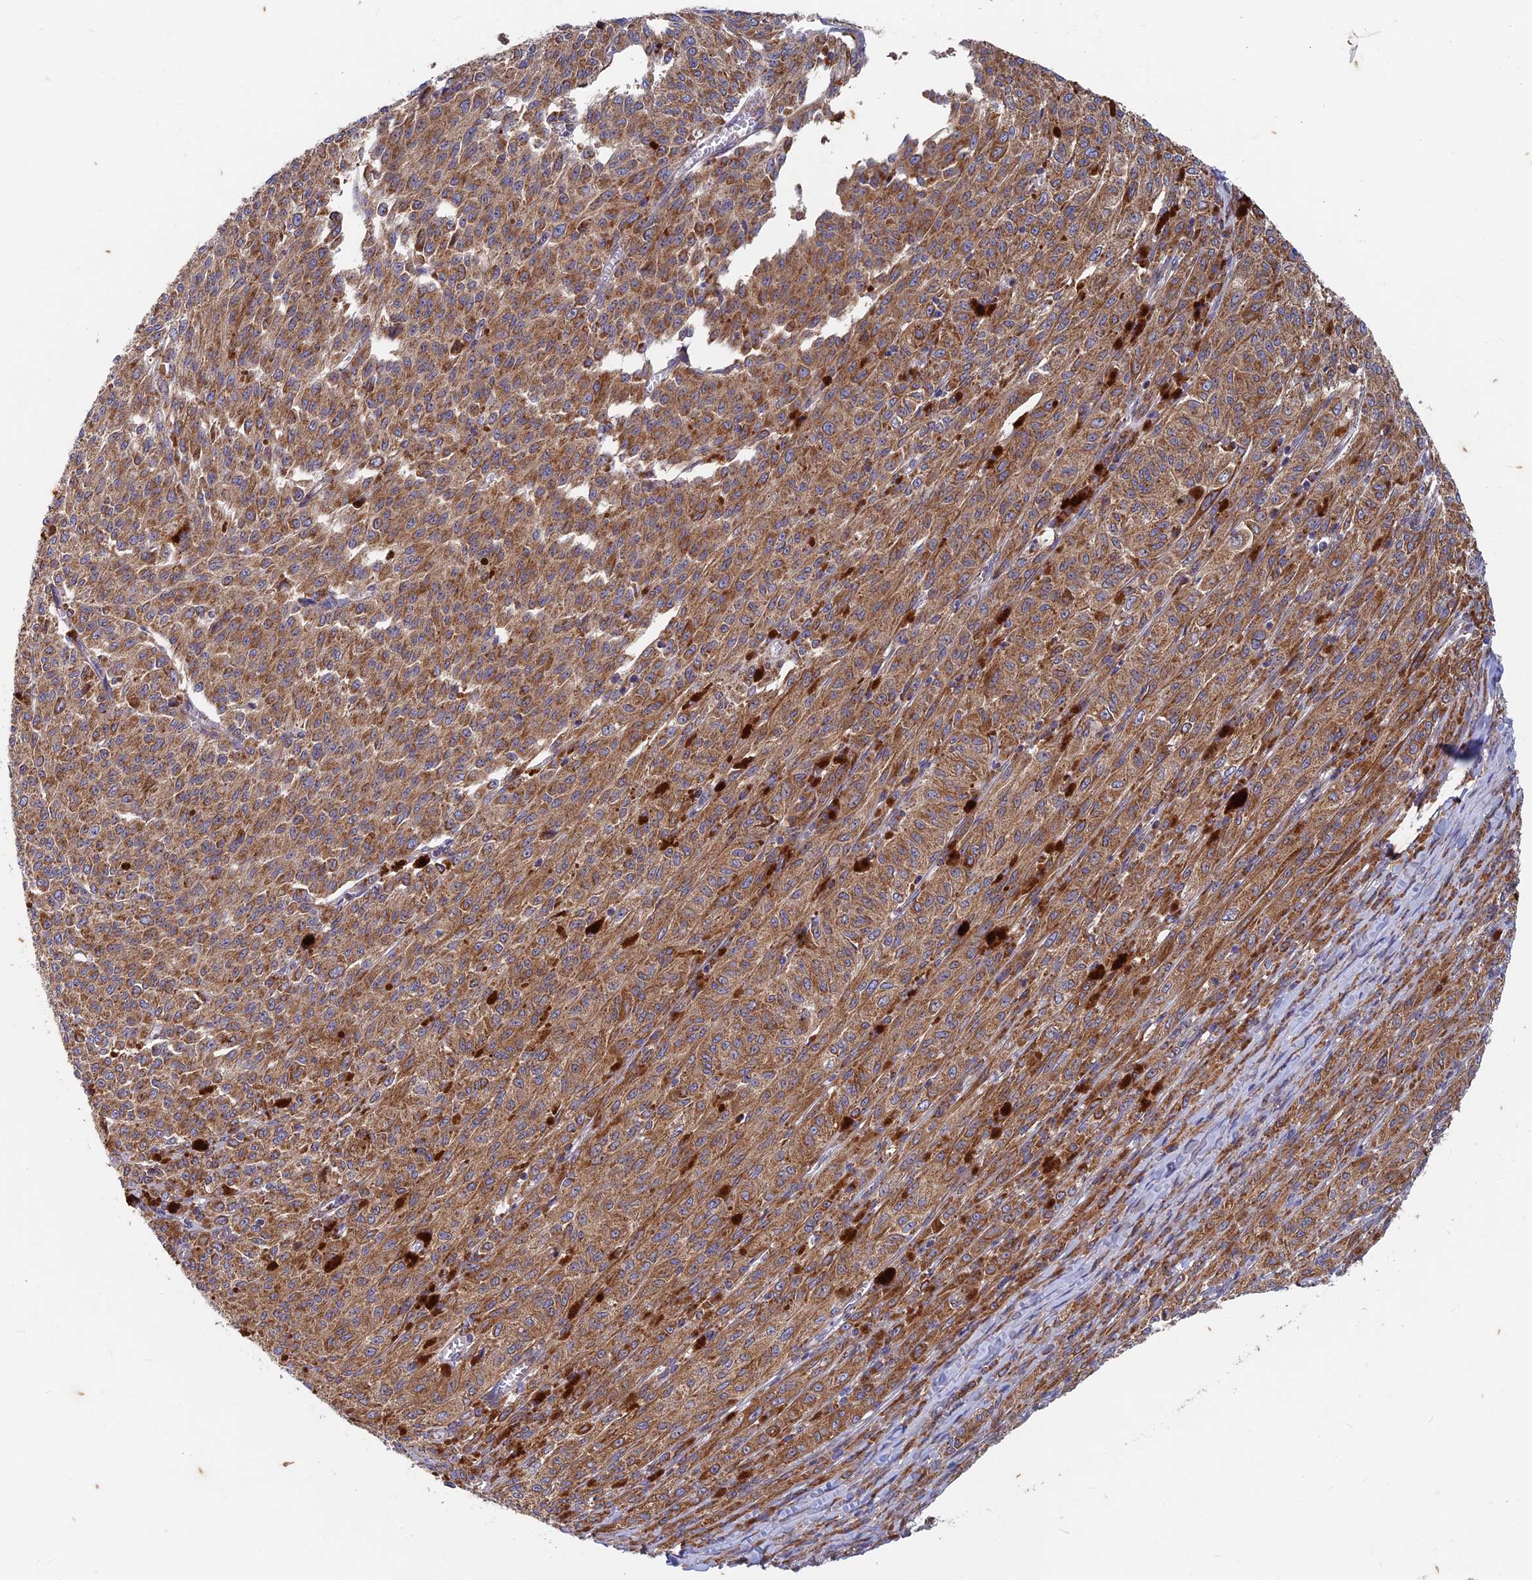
{"staining": {"intensity": "moderate", "quantity": ">75%", "location": "cytoplasmic/membranous"}, "tissue": "melanoma", "cell_type": "Tumor cells", "image_type": "cancer", "snomed": [{"axis": "morphology", "description": "Malignant melanoma, NOS"}, {"axis": "topography", "description": "Skin"}], "caption": "High-magnification brightfield microscopy of malignant melanoma stained with DAB (3,3'-diaminobenzidine) (brown) and counterstained with hematoxylin (blue). tumor cells exhibit moderate cytoplasmic/membranous staining is present in approximately>75% of cells.", "gene": "AP4S1", "patient": {"sex": "female", "age": 52}}